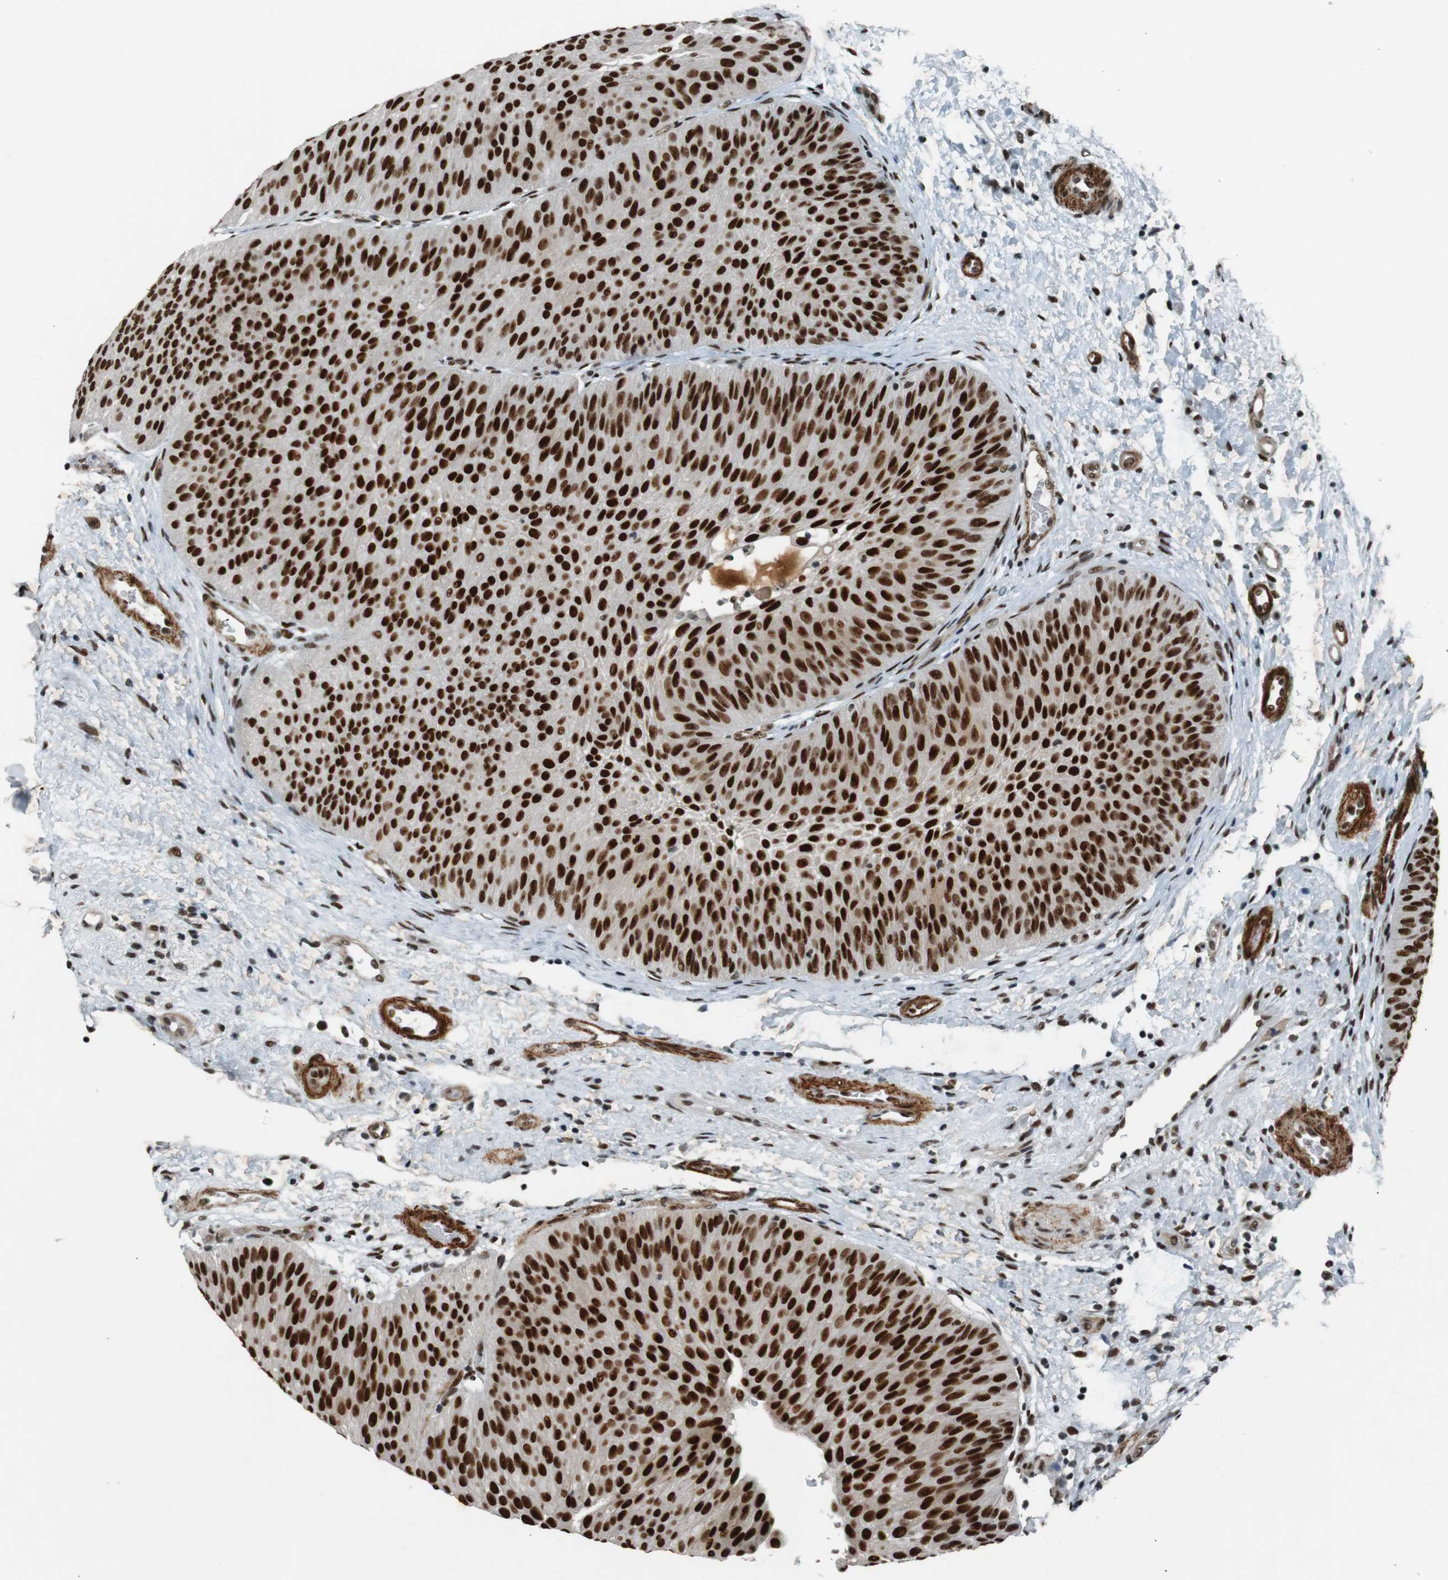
{"staining": {"intensity": "strong", "quantity": ">75%", "location": "nuclear"}, "tissue": "urothelial cancer", "cell_type": "Tumor cells", "image_type": "cancer", "snomed": [{"axis": "morphology", "description": "Urothelial carcinoma, Low grade"}, {"axis": "topography", "description": "Urinary bladder"}], "caption": "Urothelial cancer was stained to show a protein in brown. There is high levels of strong nuclear expression in approximately >75% of tumor cells.", "gene": "HEXIM1", "patient": {"sex": "female", "age": 60}}